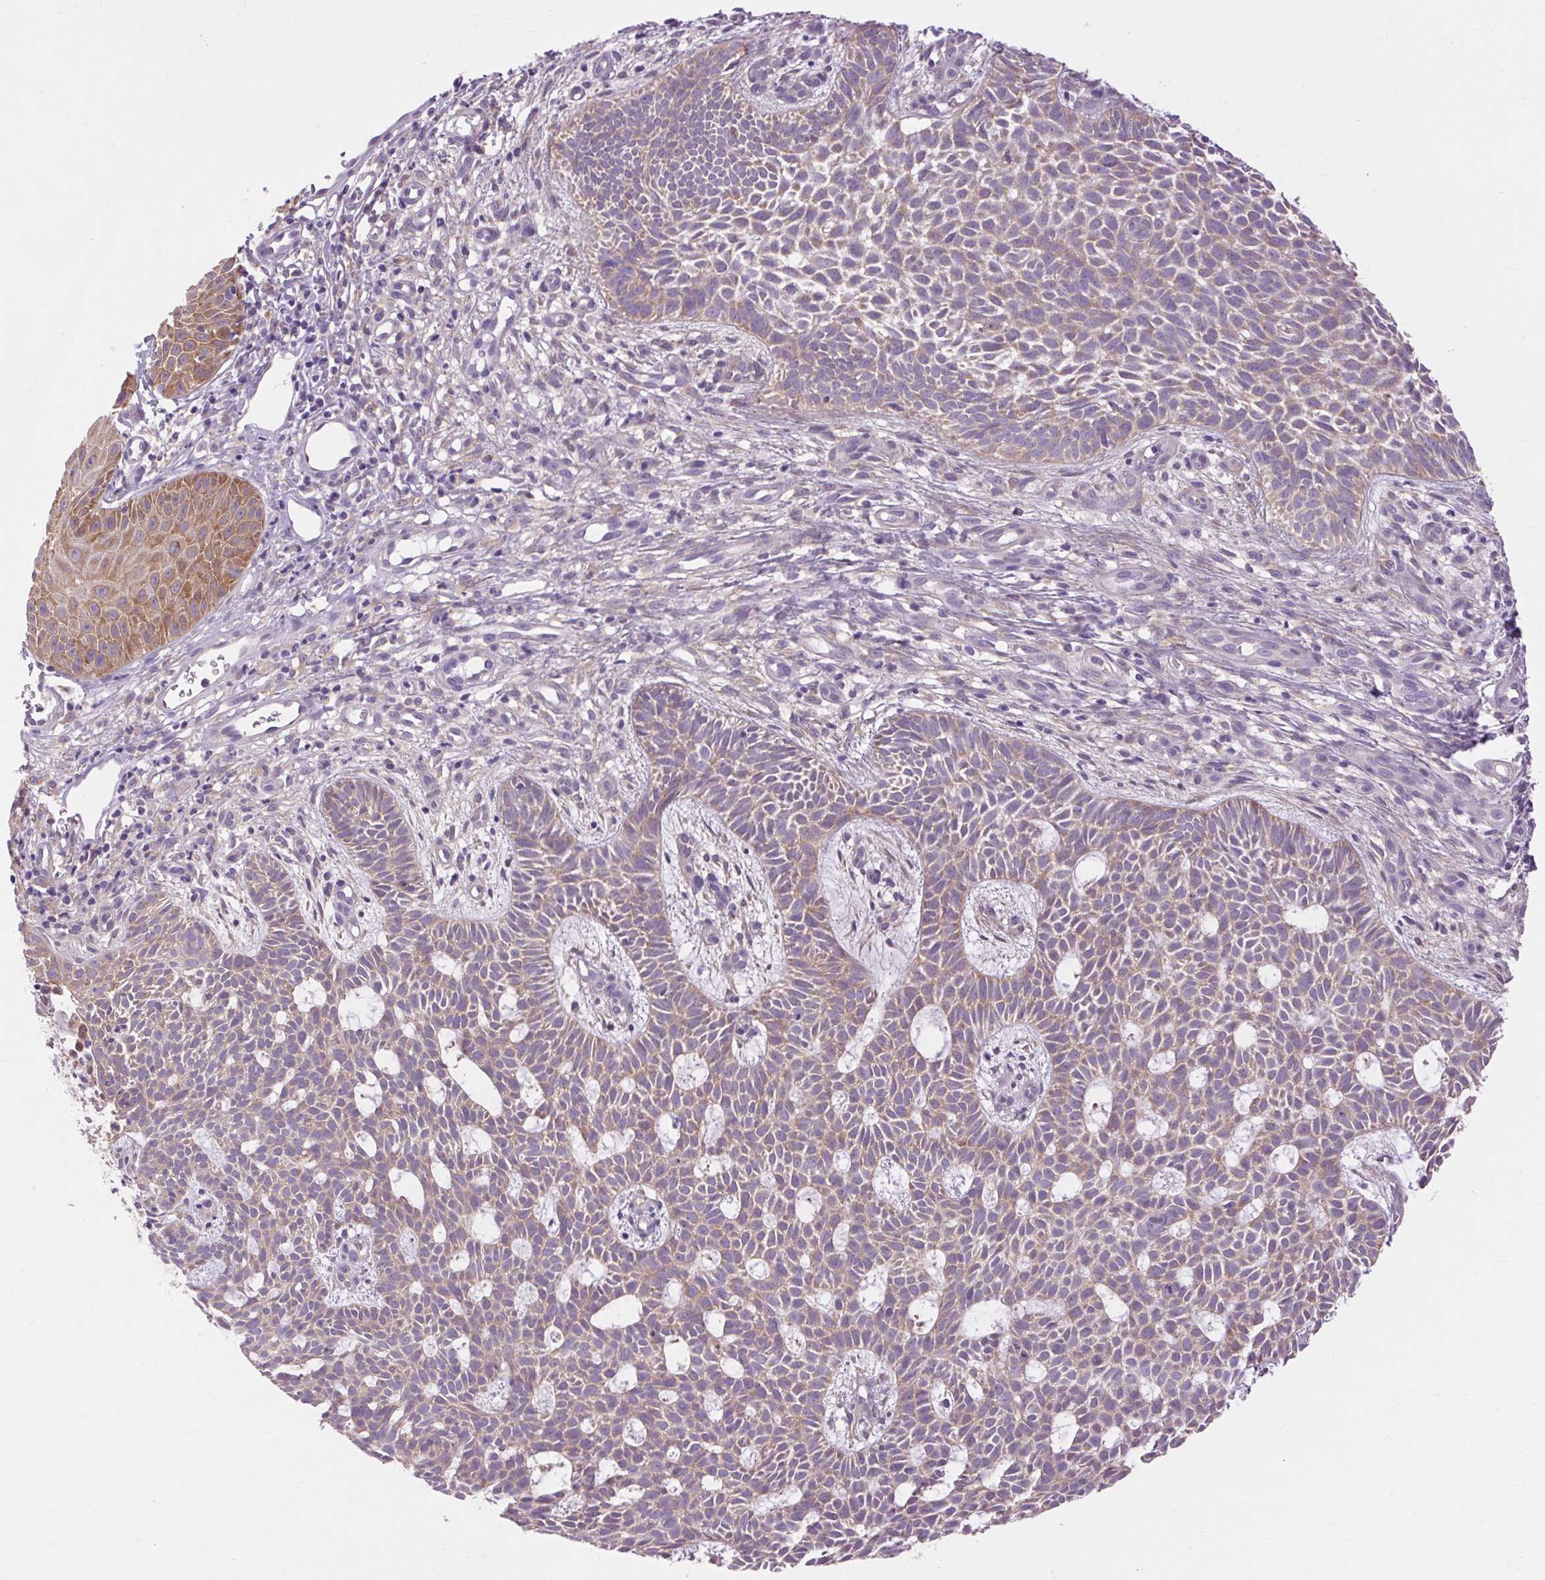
{"staining": {"intensity": "moderate", "quantity": "25%-75%", "location": "cytoplasmic/membranous"}, "tissue": "skin cancer", "cell_type": "Tumor cells", "image_type": "cancer", "snomed": [{"axis": "morphology", "description": "Basal cell carcinoma"}, {"axis": "topography", "description": "Skin"}], "caption": "A high-resolution image shows IHC staining of skin cancer (basal cell carcinoma), which reveals moderate cytoplasmic/membranous positivity in about 25%-75% of tumor cells.", "gene": "SOWAHC", "patient": {"sex": "male", "age": 59}}